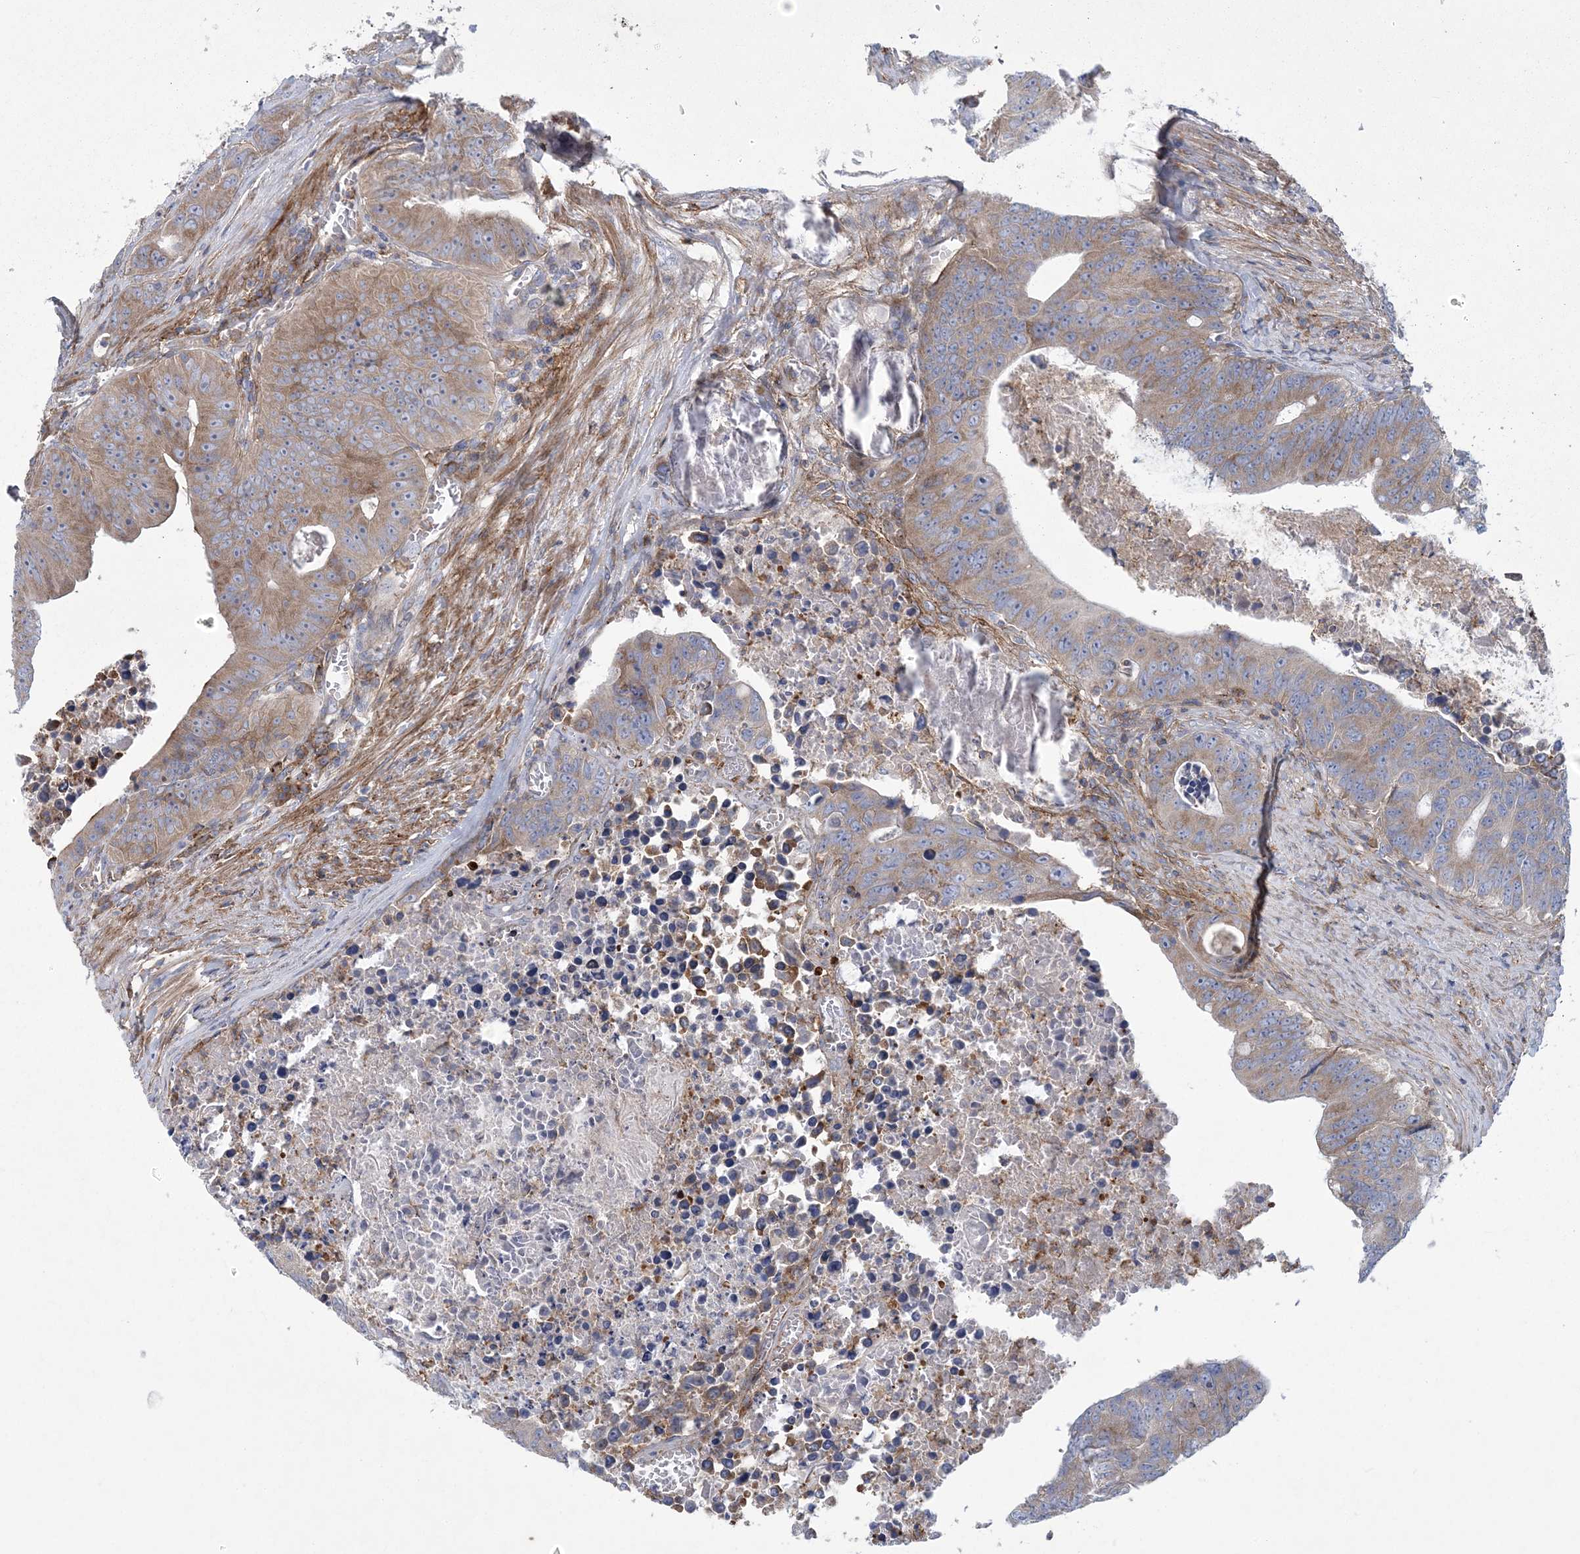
{"staining": {"intensity": "moderate", "quantity": ">75%", "location": "cytoplasmic/membranous"}, "tissue": "colorectal cancer", "cell_type": "Tumor cells", "image_type": "cancer", "snomed": [{"axis": "morphology", "description": "Adenocarcinoma, NOS"}, {"axis": "topography", "description": "Colon"}], "caption": "High-magnification brightfield microscopy of adenocarcinoma (colorectal) stained with DAB (brown) and counterstained with hematoxylin (blue). tumor cells exhibit moderate cytoplasmic/membranous expression is appreciated in about>75% of cells.", "gene": "ARSJ", "patient": {"sex": "male", "age": 87}}